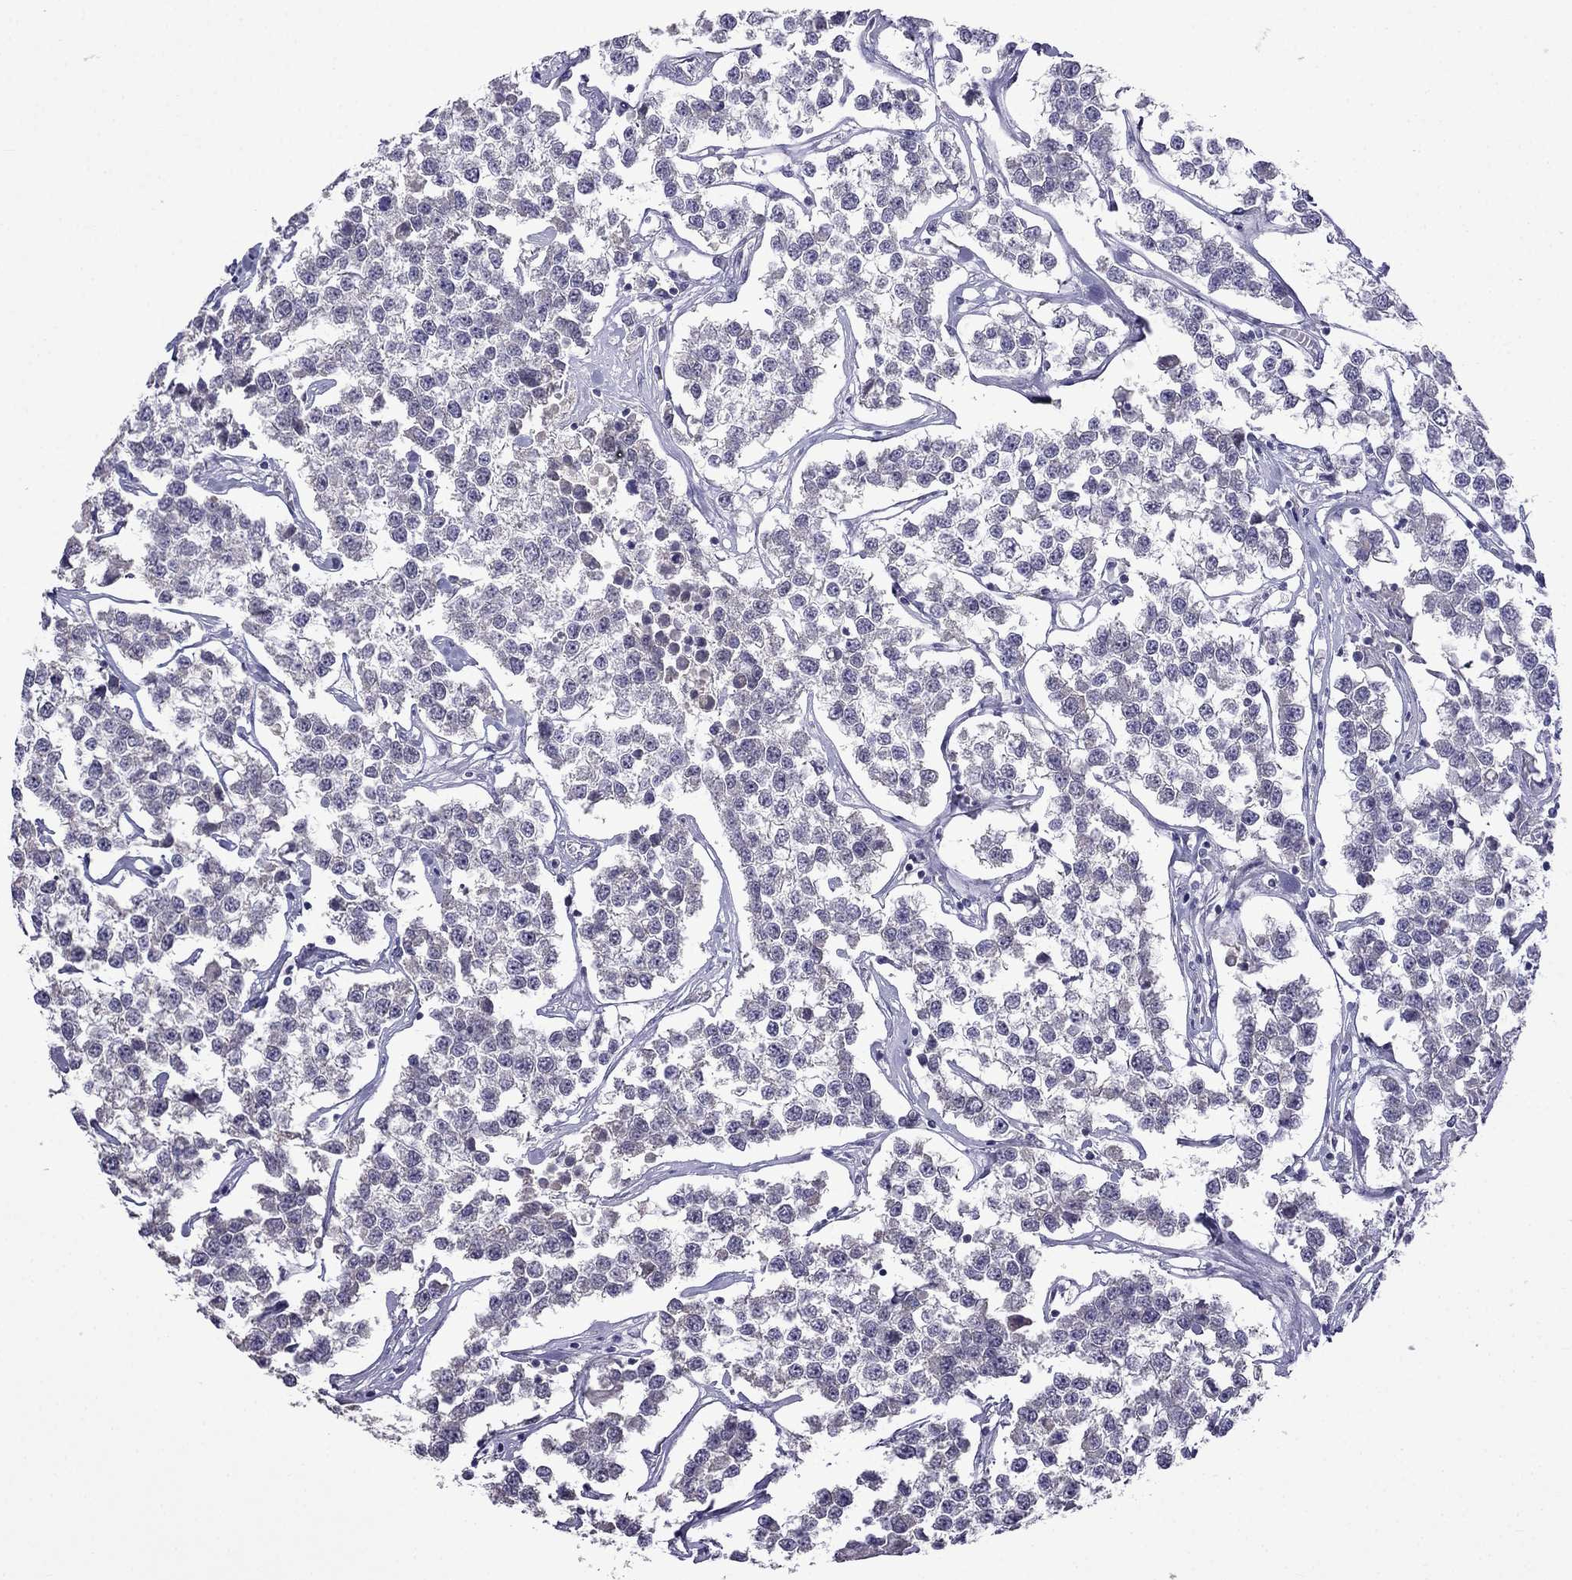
{"staining": {"intensity": "negative", "quantity": "none", "location": "none"}, "tissue": "testis cancer", "cell_type": "Tumor cells", "image_type": "cancer", "snomed": [{"axis": "morphology", "description": "Seminoma, NOS"}, {"axis": "topography", "description": "Testis"}], "caption": "There is no significant staining in tumor cells of testis cancer (seminoma).", "gene": "AQP9", "patient": {"sex": "male", "age": 59}}